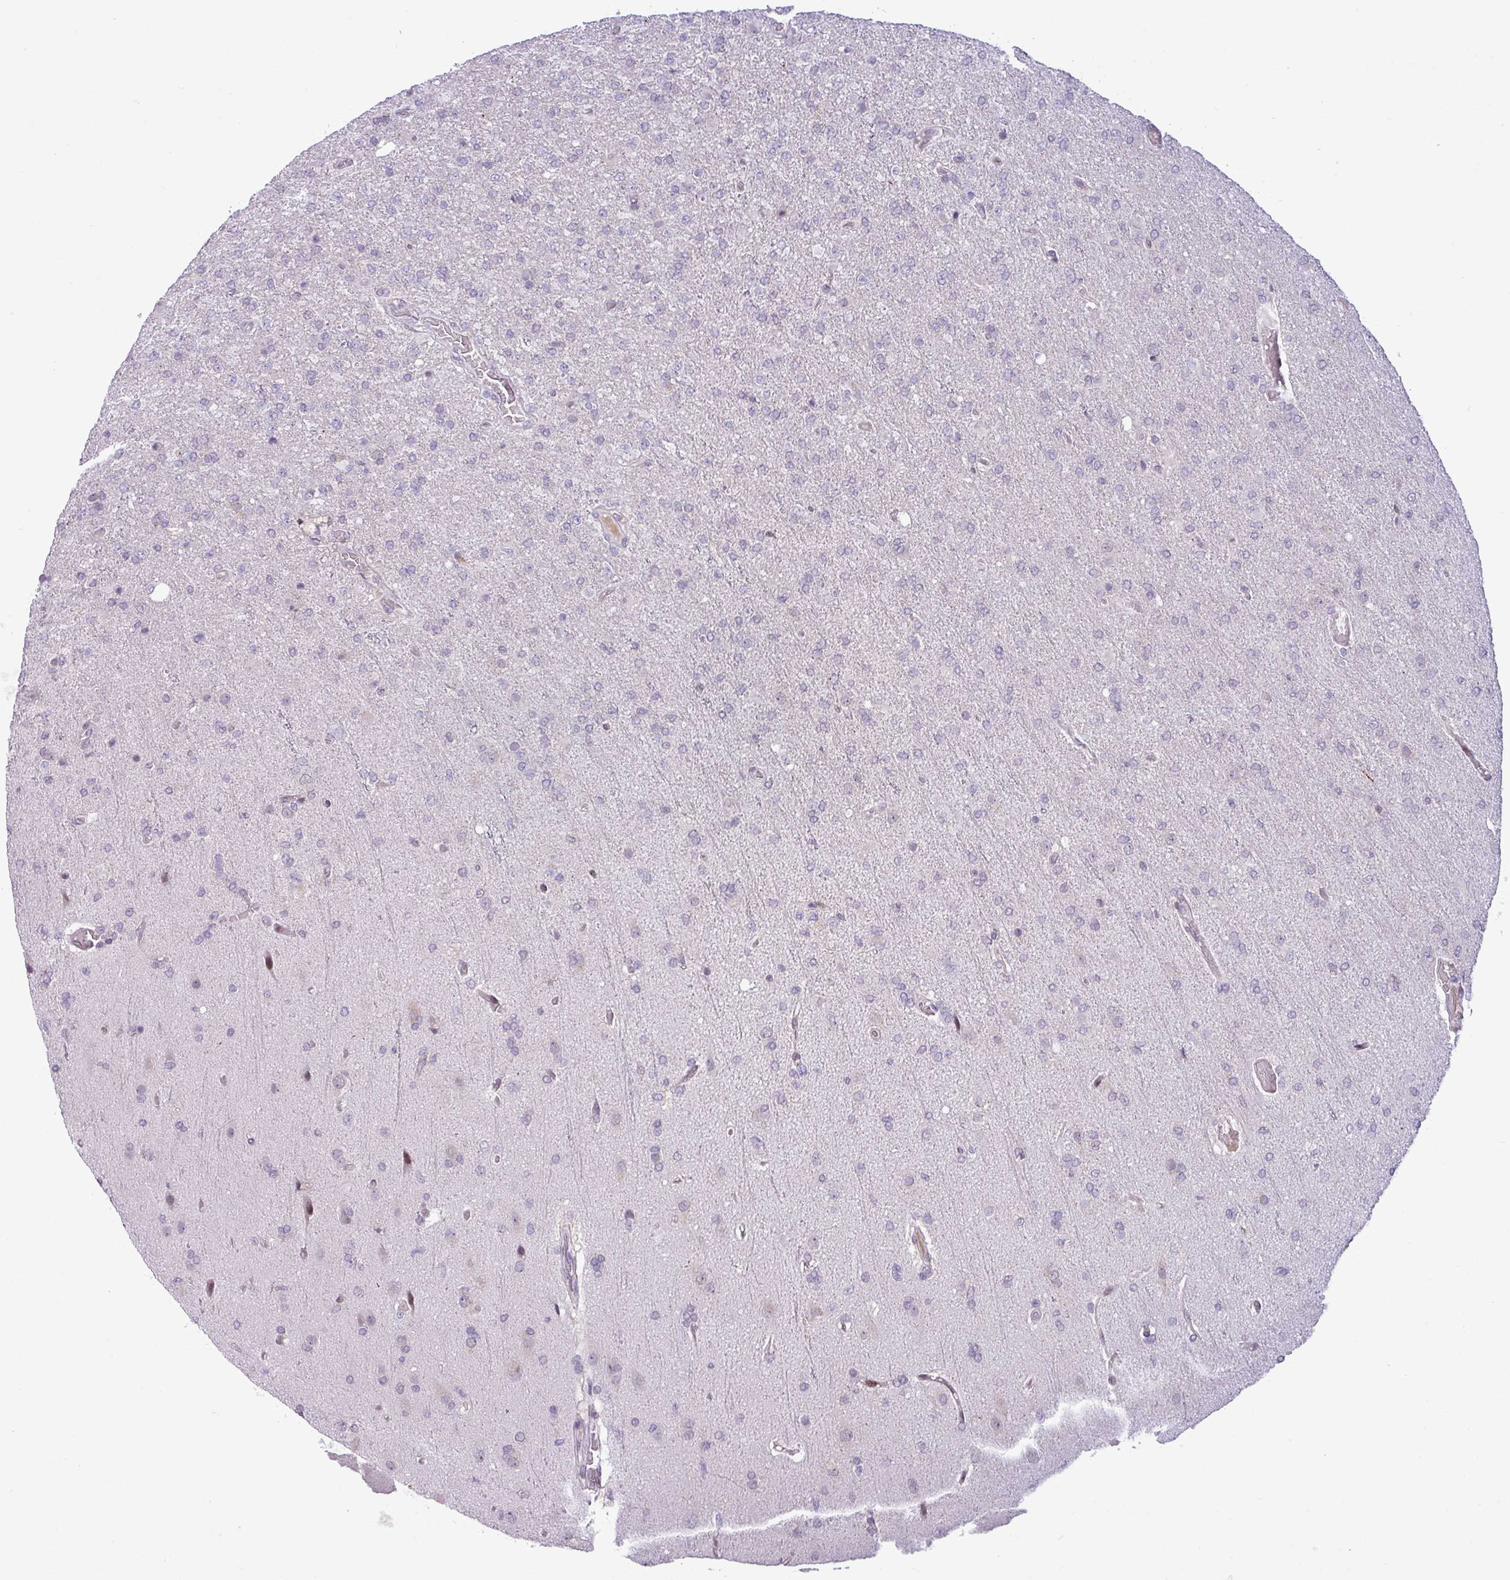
{"staining": {"intensity": "negative", "quantity": "none", "location": "none"}, "tissue": "glioma", "cell_type": "Tumor cells", "image_type": "cancer", "snomed": [{"axis": "morphology", "description": "Glioma, malignant, High grade"}, {"axis": "topography", "description": "Brain"}], "caption": "Image shows no significant protein expression in tumor cells of malignant glioma (high-grade). (Stains: DAB immunohistochemistry with hematoxylin counter stain, Microscopy: brightfield microscopy at high magnification).", "gene": "SLC66A2", "patient": {"sex": "female", "age": 74}}